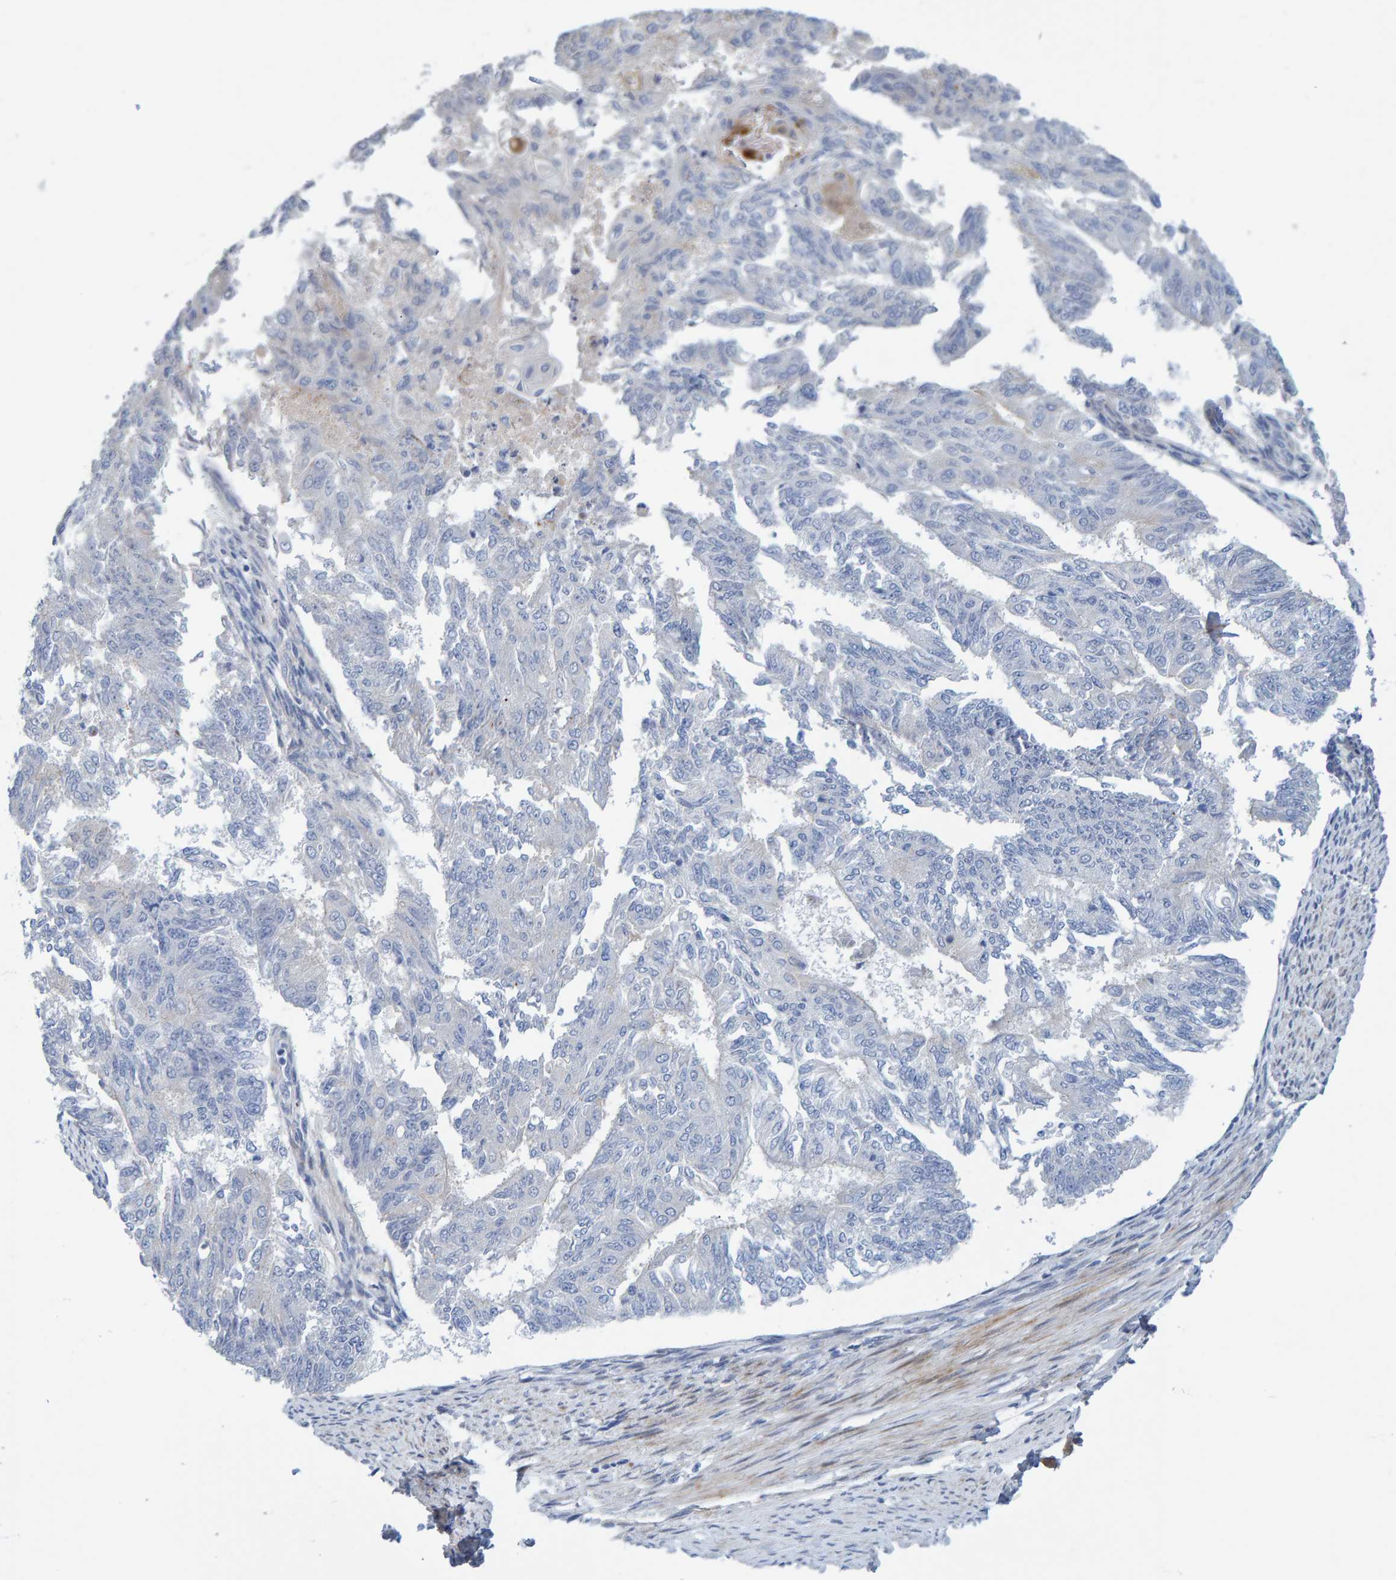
{"staining": {"intensity": "negative", "quantity": "none", "location": "none"}, "tissue": "endometrial cancer", "cell_type": "Tumor cells", "image_type": "cancer", "snomed": [{"axis": "morphology", "description": "Adenocarcinoma, NOS"}, {"axis": "topography", "description": "Endometrium"}], "caption": "A histopathology image of endometrial adenocarcinoma stained for a protein displays no brown staining in tumor cells. (Stains: DAB IHC with hematoxylin counter stain, Microscopy: brightfield microscopy at high magnification).", "gene": "POLG2", "patient": {"sex": "female", "age": 32}}